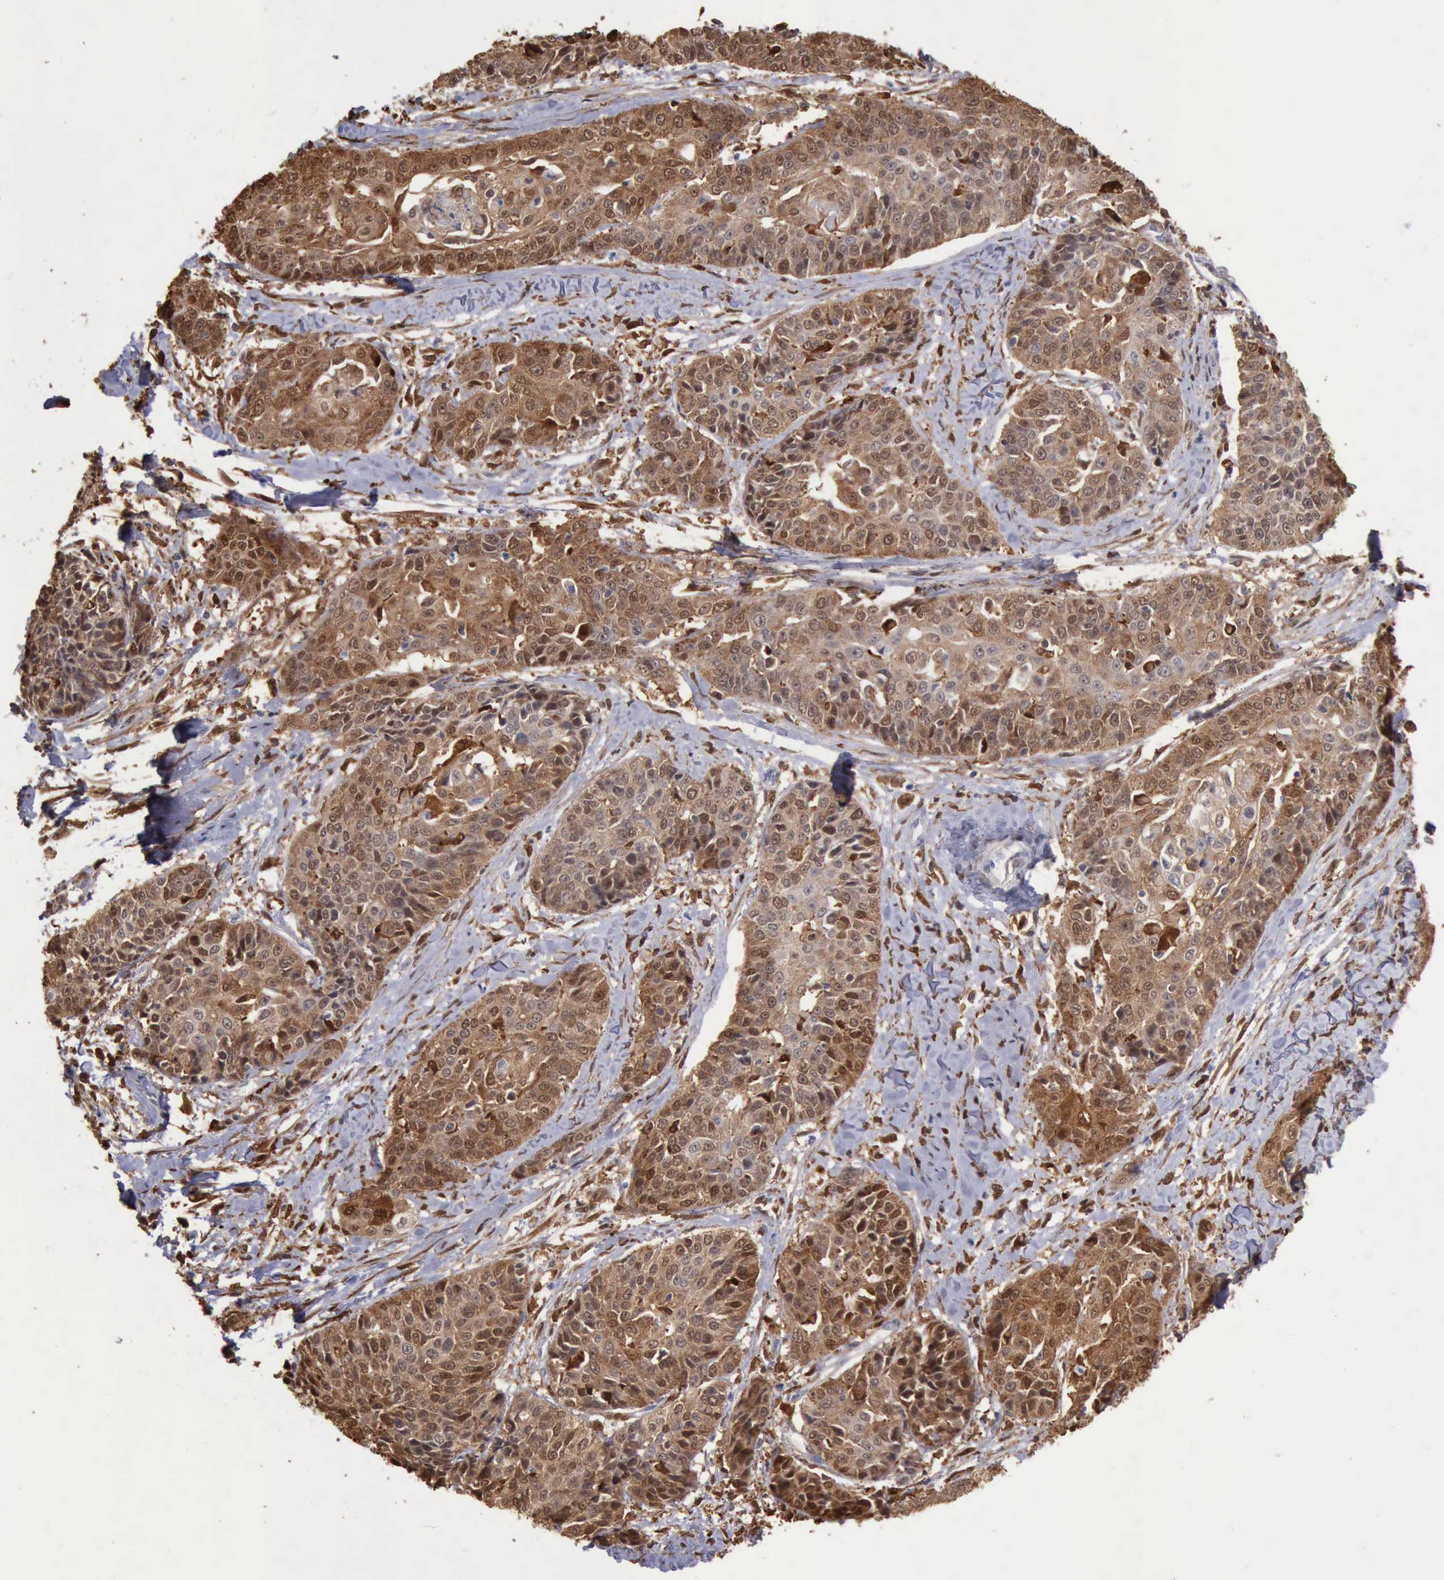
{"staining": {"intensity": "moderate", "quantity": ">75%", "location": "cytoplasmic/membranous,nuclear"}, "tissue": "cervical cancer", "cell_type": "Tumor cells", "image_type": "cancer", "snomed": [{"axis": "morphology", "description": "Squamous cell carcinoma, NOS"}, {"axis": "topography", "description": "Cervix"}], "caption": "Human cervical squamous cell carcinoma stained with a protein marker reveals moderate staining in tumor cells.", "gene": "STAT1", "patient": {"sex": "female", "age": 64}}